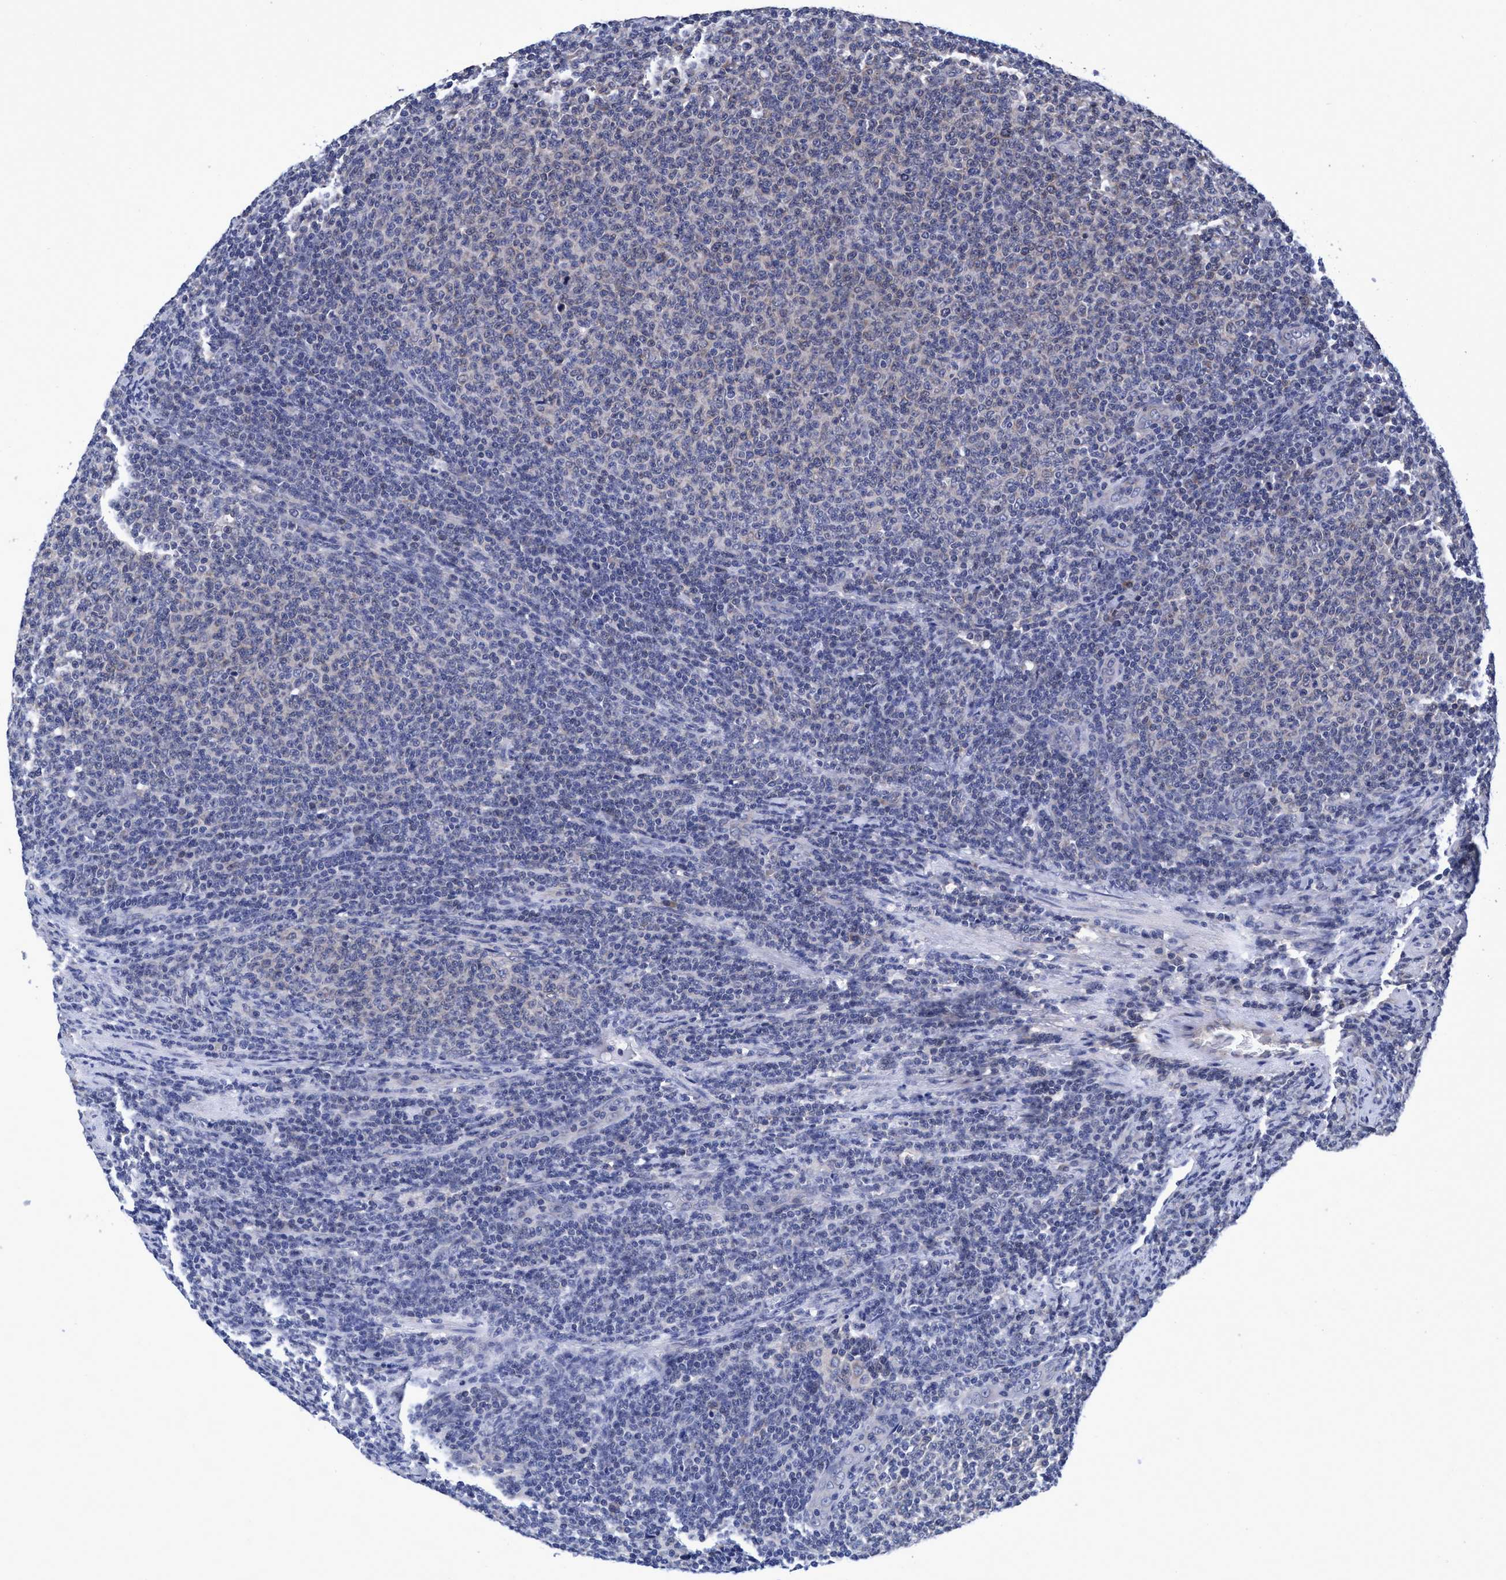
{"staining": {"intensity": "negative", "quantity": "none", "location": "none"}, "tissue": "lymphoma", "cell_type": "Tumor cells", "image_type": "cancer", "snomed": [{"axis": "morphology", "description": "Malignant lymphoma, non-Hodgkin's type, Low grade"}, {"axis": "topography", "description": "Lymph node"}], "caption": "IHC of lymphoma exhibits no staining in tumor cells.", "gene": "CALCOCO2", "patient": {"sex": "male", "age": 66}}